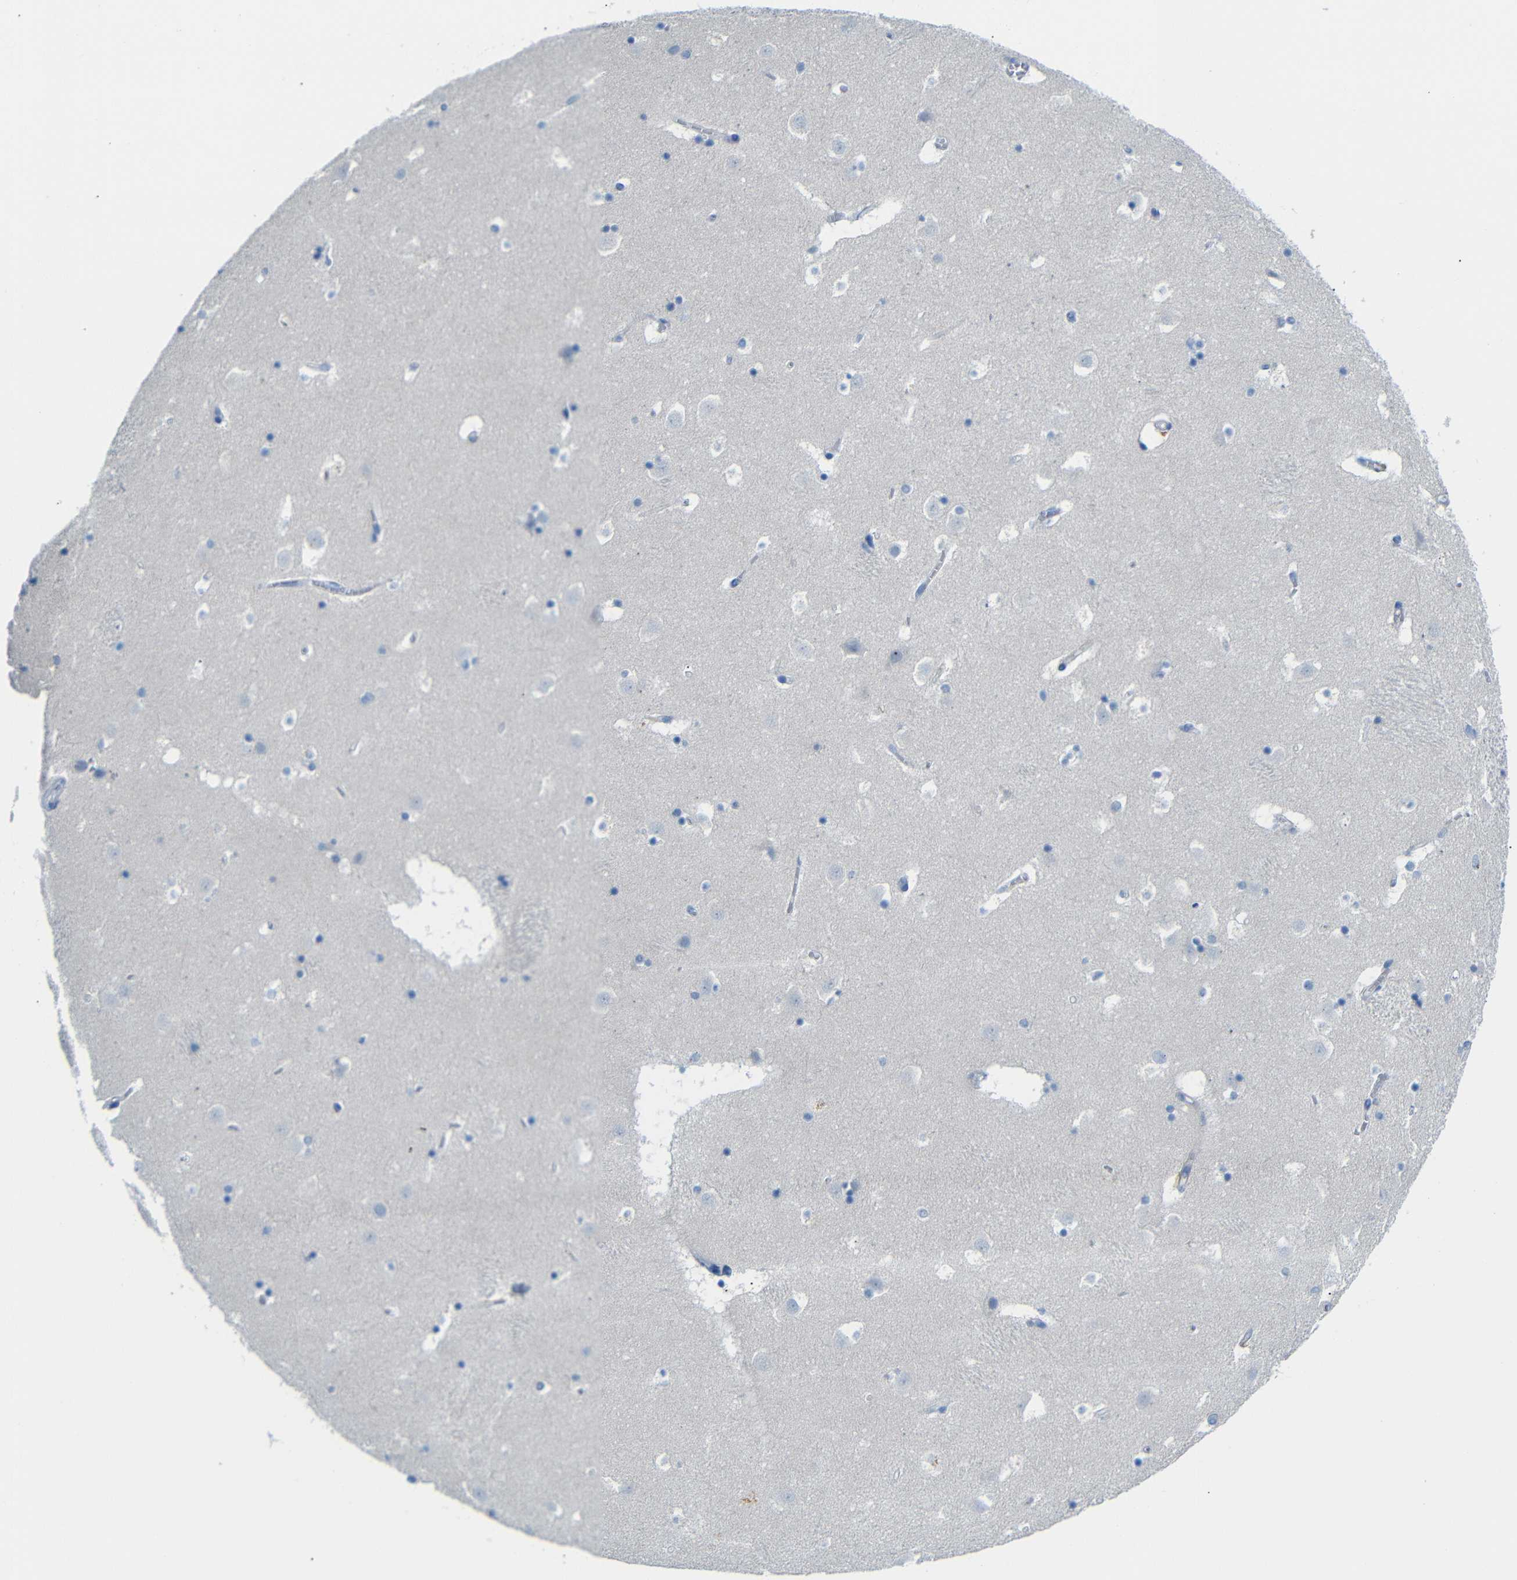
{"staining": {"intensity": "negative", "quantity": "none", "location": "none"}, "tissue": "caudate", "cell_type": "Glial cells", "image_type": "normal", "snomed": [{"axis": "morphology", "description": "Normal tissue, NOS"}, {"axis": "topography", "description": "Lateral ventricle wall"}], "caption": "IHC photomicrograph of unremarkable human caudate stained for a protein (brown), which demonstrates no expression in glial cells. (DAB immunohistochemistry (IHC), high magnification).", "gene": "C1orf210", "patient": {"sex": "male", "age": 45}}